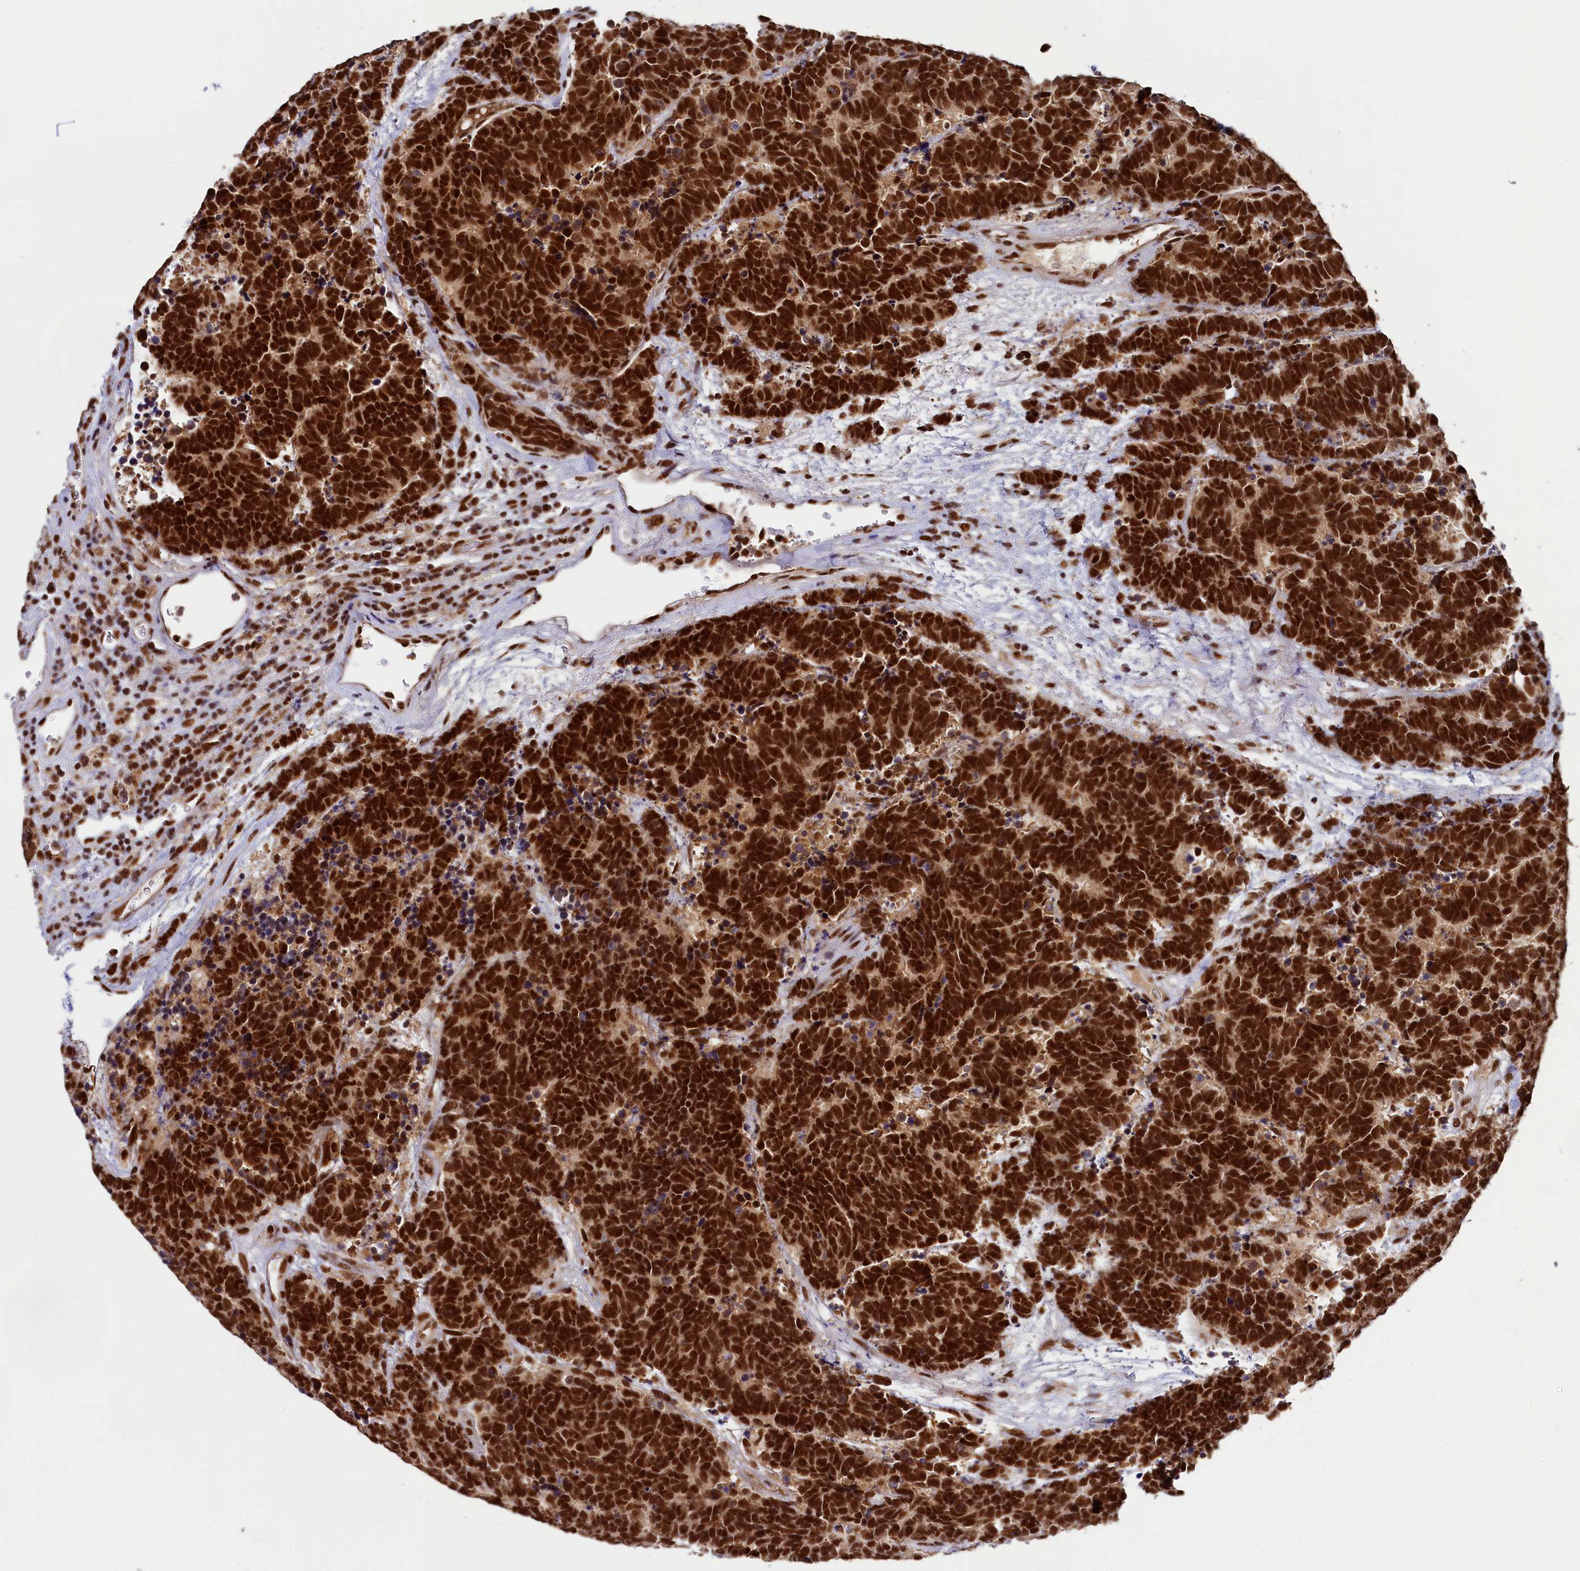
{"staining": {"intensity": "strong", "quantity": ">75%", "location": "nuclear"}, "tissue": "carcinoid", "cell_type": "Tumor cells", "image_type": "cancer", "snomed": [{"axis": "morphology", "description": "Carcinoma, NOS"}, {"axis": "morphology", "description": "Carcinoid, malignant, NOS"}, {"axis": "topography", "description": "Urinary bladder"}], "caption": "Protein analysis of carcinoid tissue reveals strong nuclear expression in approximately >75% of tumor cells.", "gene": "PPHLN1", "patient": {"sex": "male", "age": 57}}